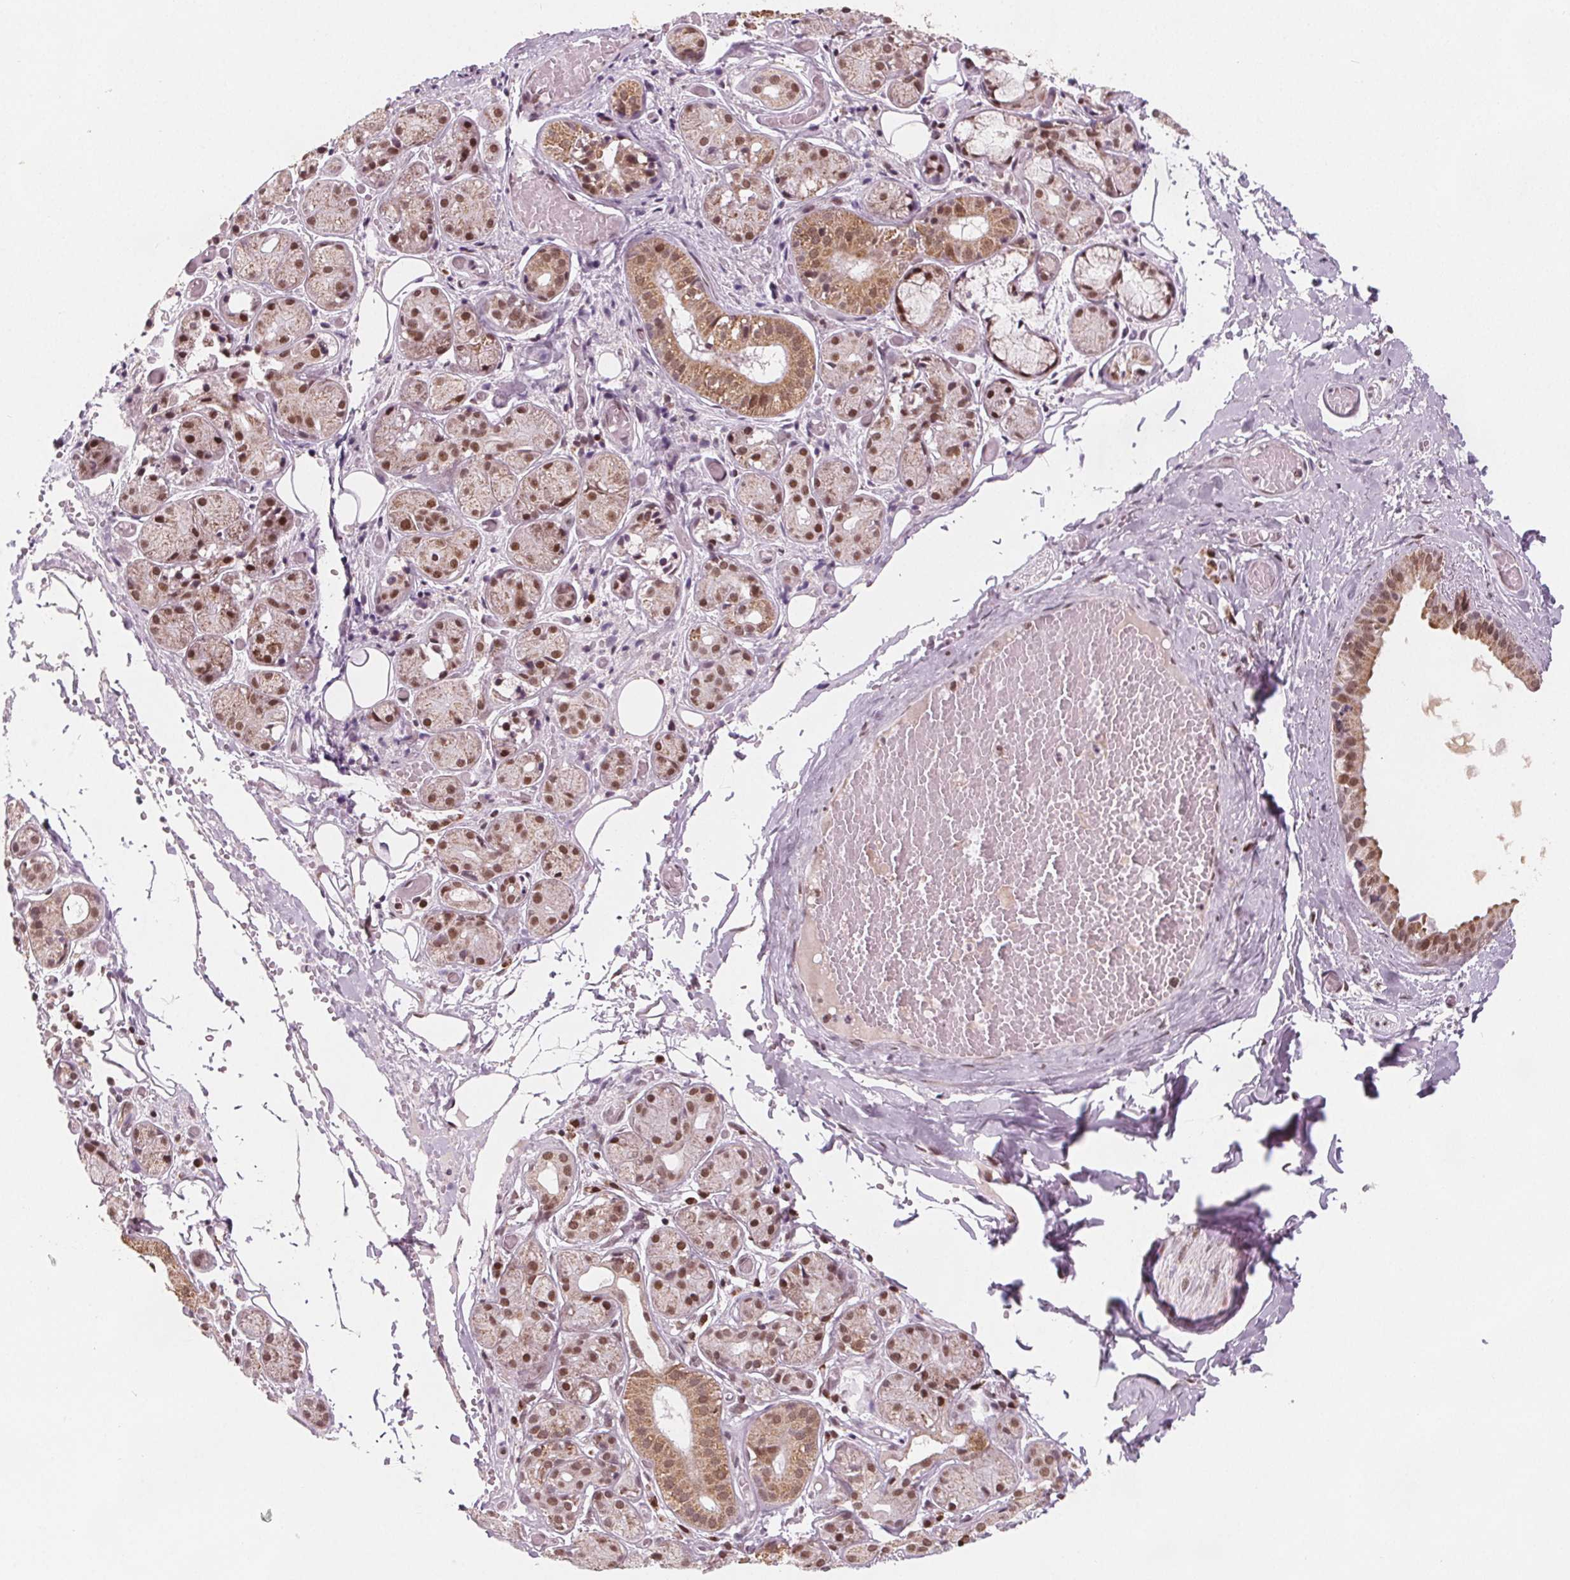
{"staining": {"intensity": "moderate", "quantity": ">75%", "location": "cytoplasmic/membranous,nuclear"}, "tissue": "salivary gland", "cell_type": "Glandular cells", "image_type": "normal", "snomed": [{"axis": "morphology", "description": "Normal tissue, NOS"}, {"axis": "topography", "description": "Salivary gland"}, {"axis": "topography", "description": "Peripheral nerve tissue"}], "caption": "The image reveals immunohistochemical staining of unremarkable salivary gland. There is moderate cytoplasmic/membranous,nuclear expression is appreciated in approximately >75% of glandular cells.", "gene": "DPM2", "patient": {"sex": "male", "age": 71}}